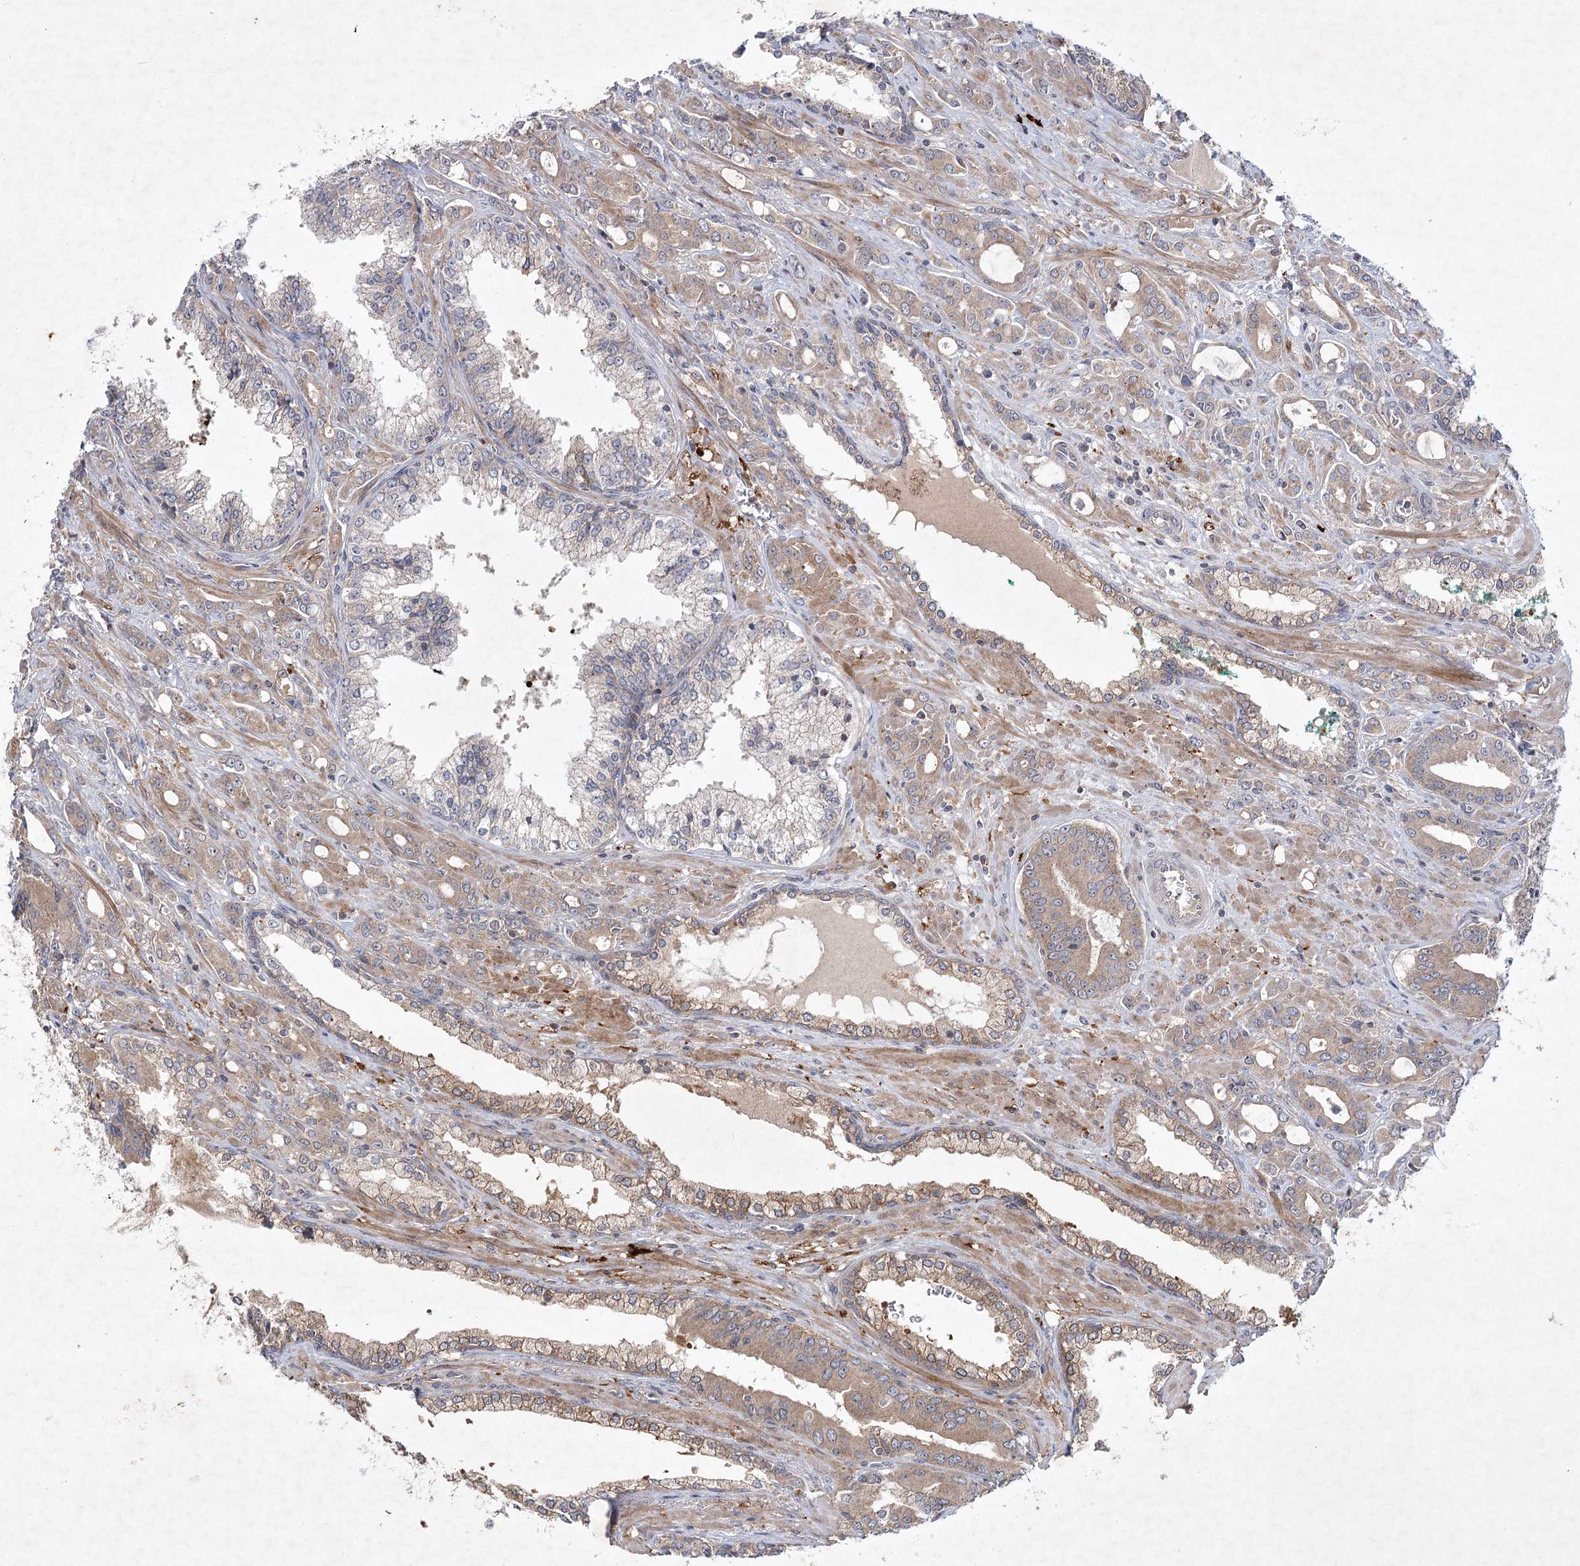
{"staining": {"intensity": "moderate", "quantity": ">75%", "location": "cytoplasmic/membranous"}, "tissue": "prostate cancer", "cell_type": "Tumor cells", "image_type": "cancer", "snomed": [{"axis": "morphology", "description": "Adenocarcinoma, High grade"}, {"axis": "topography", "description": "Prostate"}], "caption": "Immunohistochemical staining of human prostate cancer displays moderate cytoplasmic/membranous protein expression in approximately >75% of tumor cells.", "gene": "MAP3K13", "patient": {"sex": "male", "age": 72}}